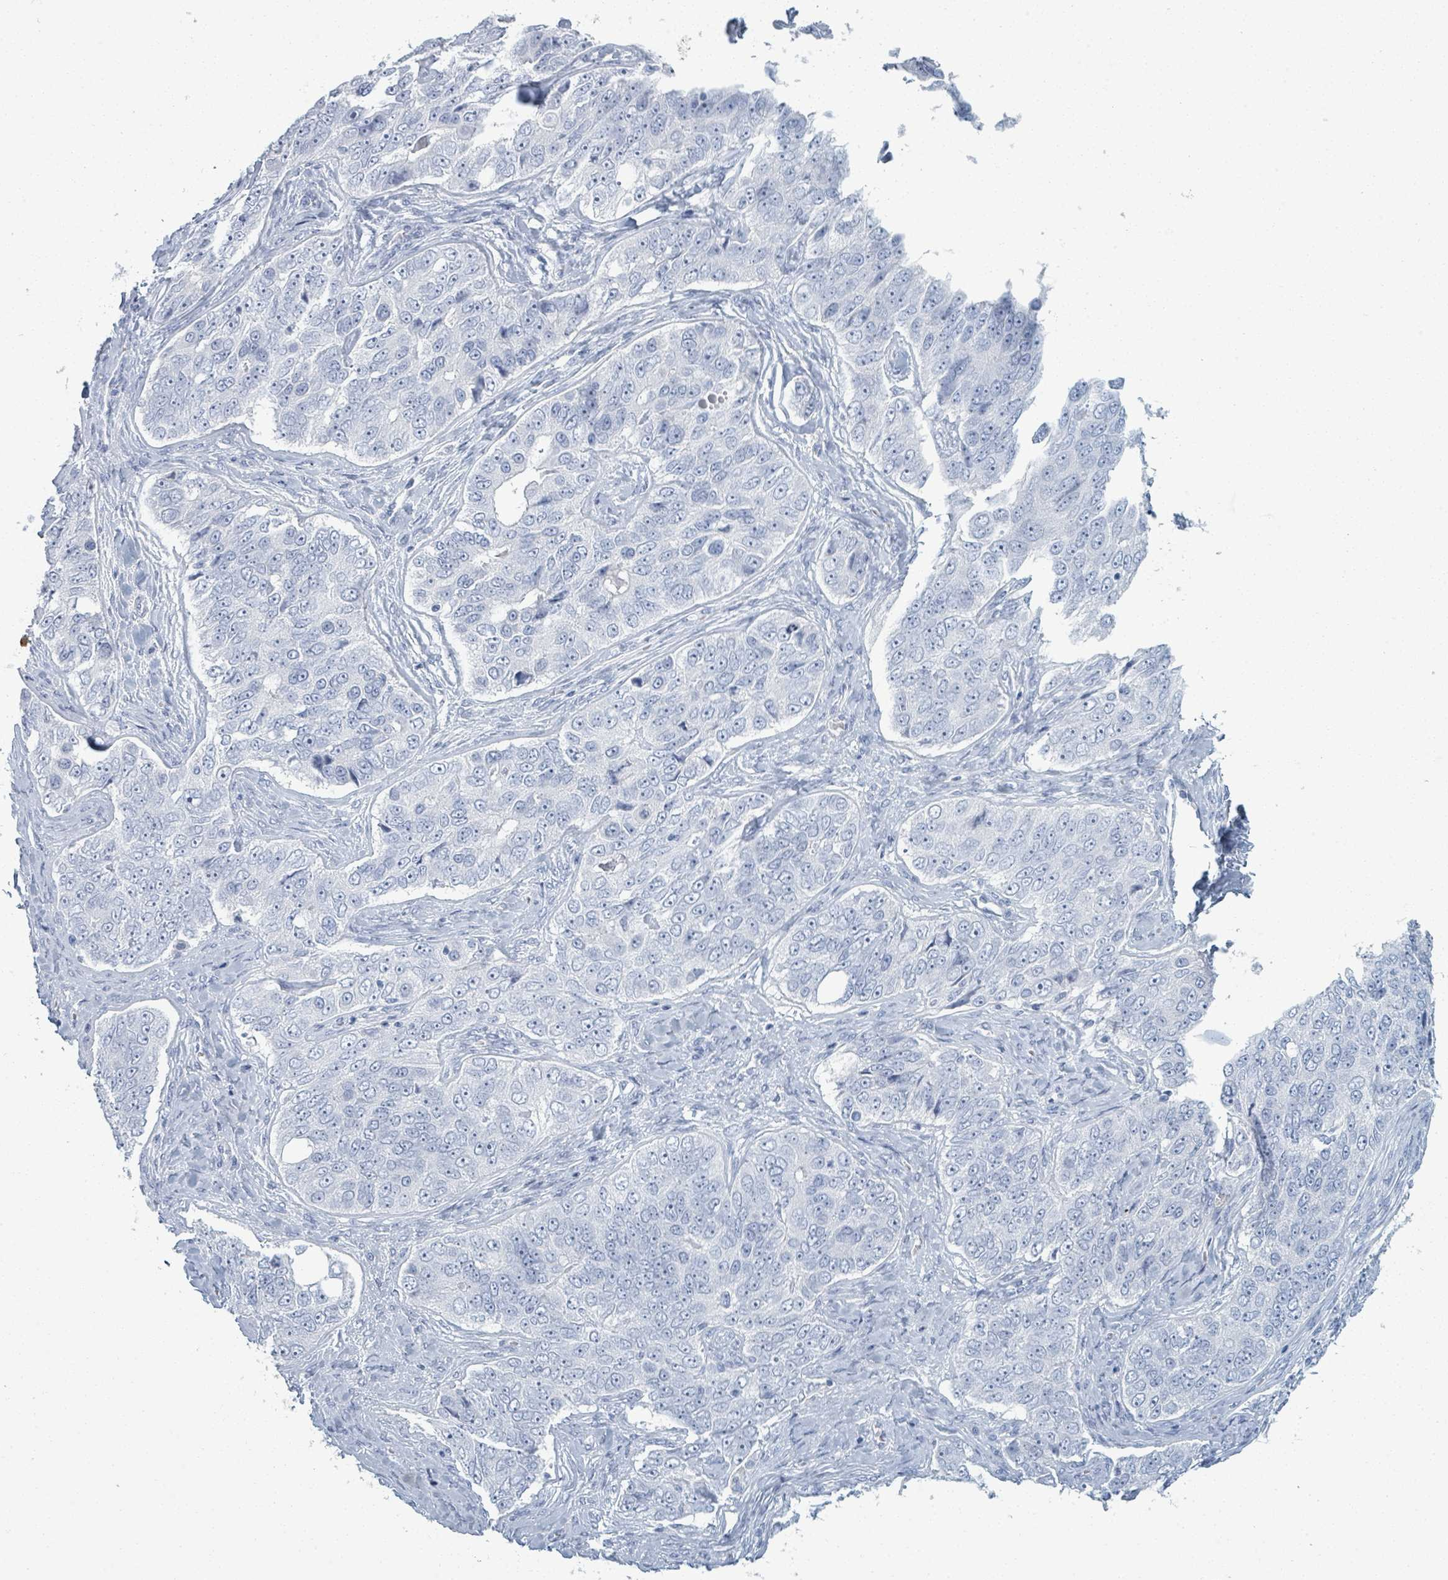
{"staining": {"intensity": "negative", "quantity": "none", "location": "none"}, "tissue": "ovarian cancer", "cell_type": "Tumor cells", "image_type": "cancer", "snomed": [{"axis": "morphology", "description": "Carcinoma, endometroid"}, {"axis": "topography", "description": "Ovary"}], "caption": "Tumor cells are negative for protein expression in human ovarian endometroid carcinoma.", "gene": "DEFA4", "patient": {"sex": "female", "age": 51}}